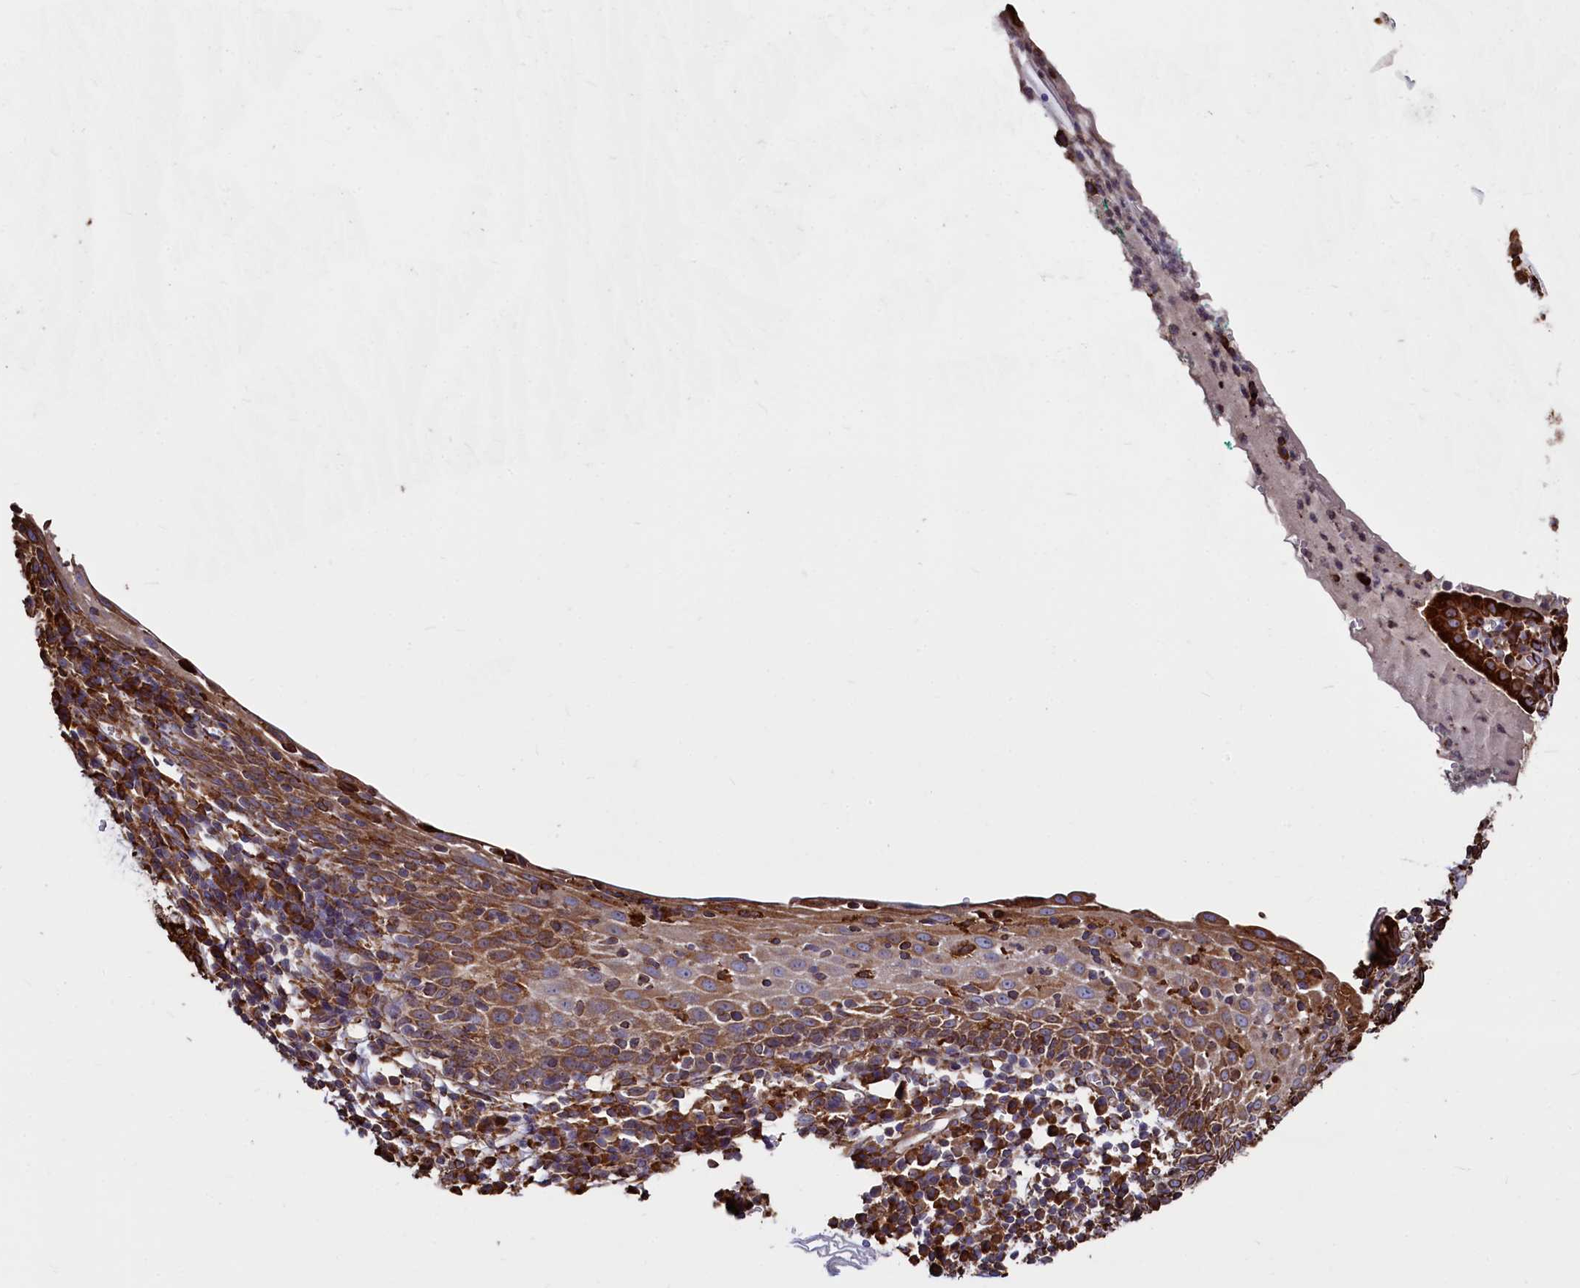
{"staining": {"intensity": "moderate", "quantity": ">75%", "location": "cytoplasmic/membranous"}, "tissue": "cervix", "cell_type": "Glandular cells", "image_type": "normal", "snomed": [{"axis": "morphology", "description": "Normal tissue, NOS"}, {"axis": "morphology", "description": "Adenocarcinoma, NOS"}, {"axis": "topography", "description": "Cervix"}], "caption": "Protein expression analysis of unremarkable cervix exhibits moderate cytoplasmic/membranous staining in about >75% of glandular cells.", "gene": "NEURL1B", "patient": {"sex": "female", "age": 29}}